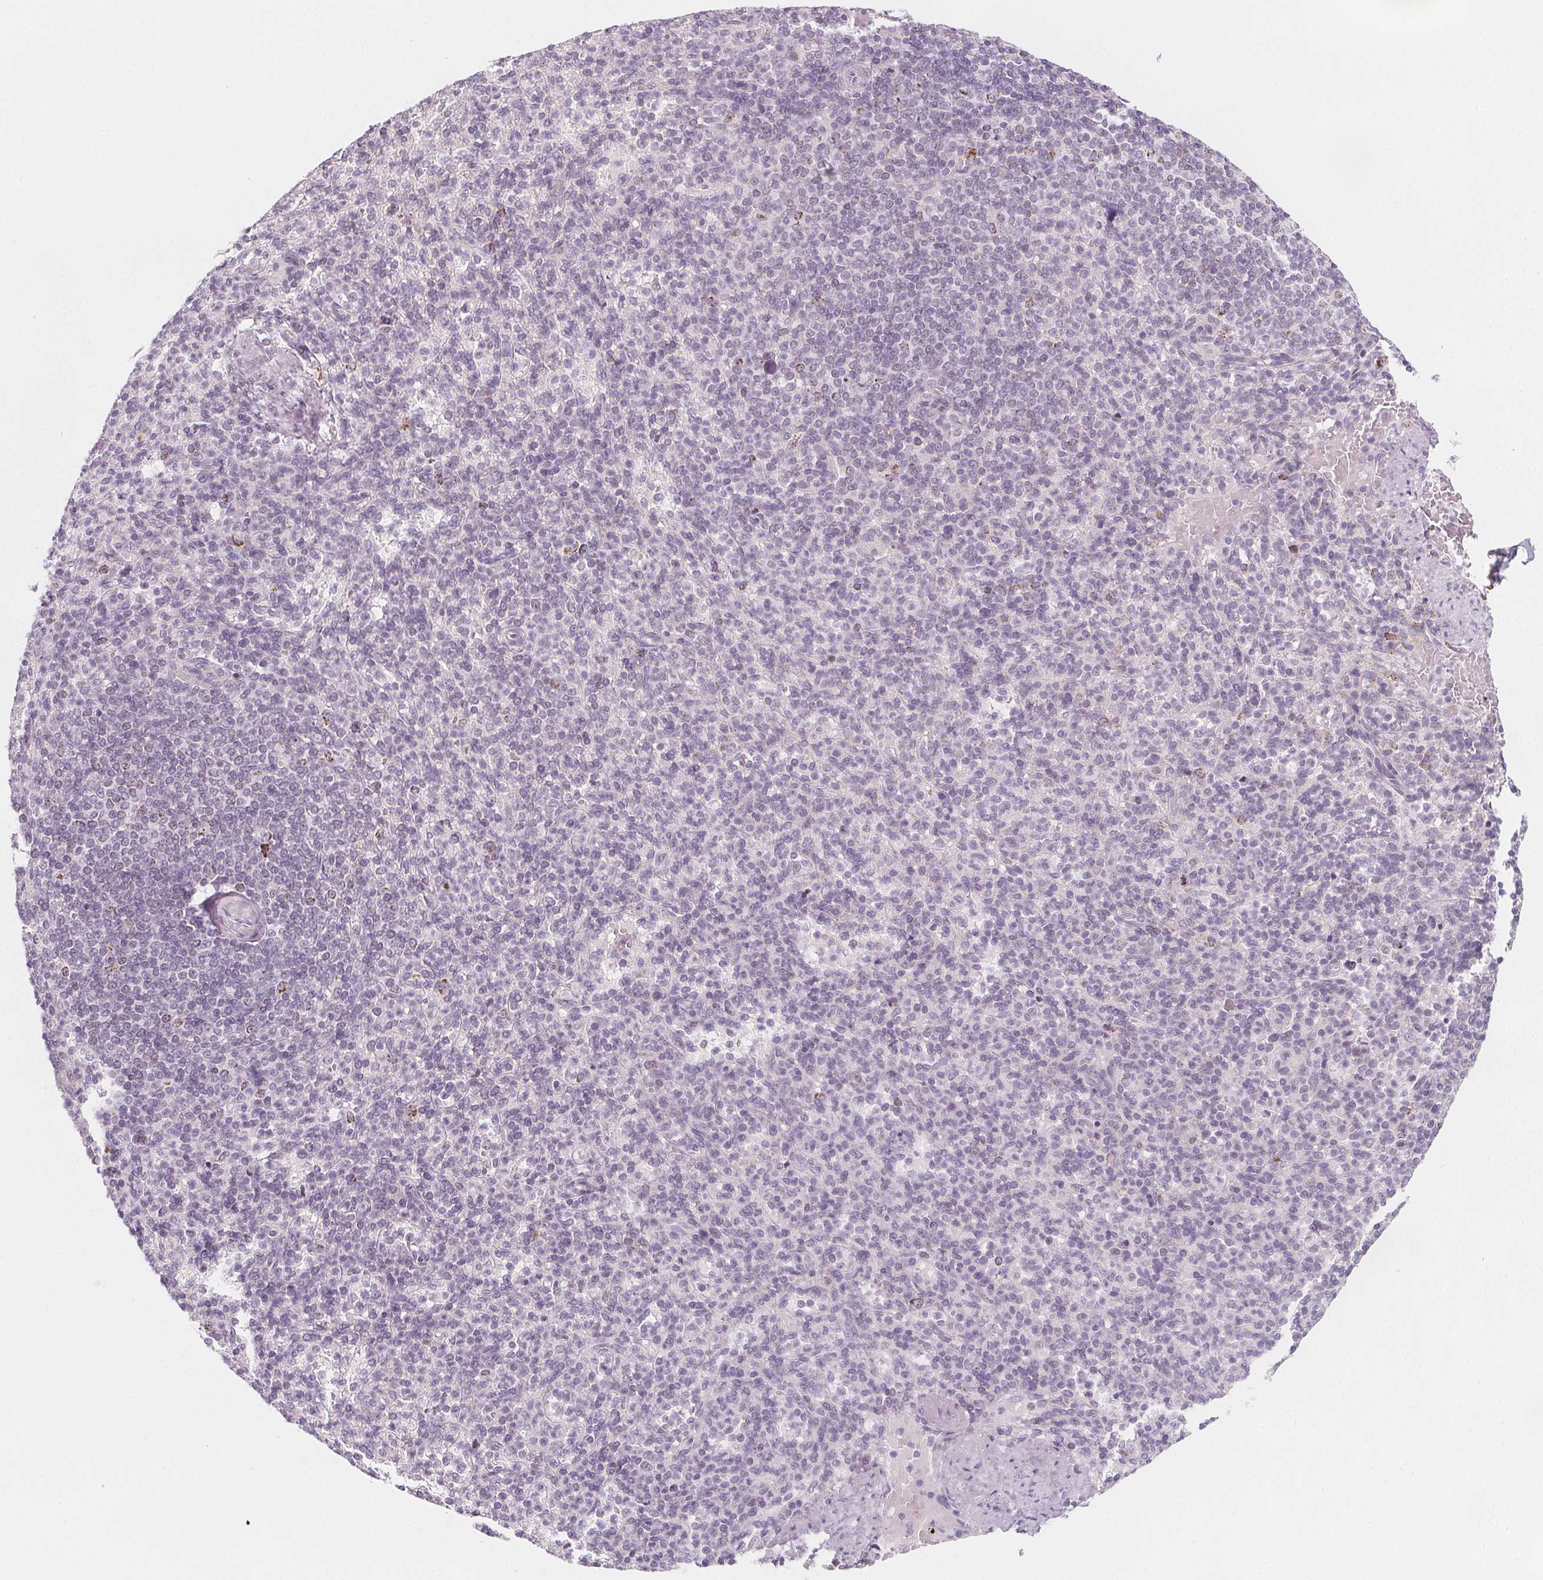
{"staining": {"intensity": "negative", "quantity": "none", "location": "none"}, "tissue": "spleen", "cell_type": "Cells in red pulp", "image_type": "normal", "snomed": [{"axis": "morphology", "description": "Normal tissue, NOS"}, {"axis": "topography", "description": "Spleen"}], "caption": "Cells in red pulp show no significant expression in unremarkable spleen.", "gene": "IL17C", "patient": {"sex": "female", "age": 74}}